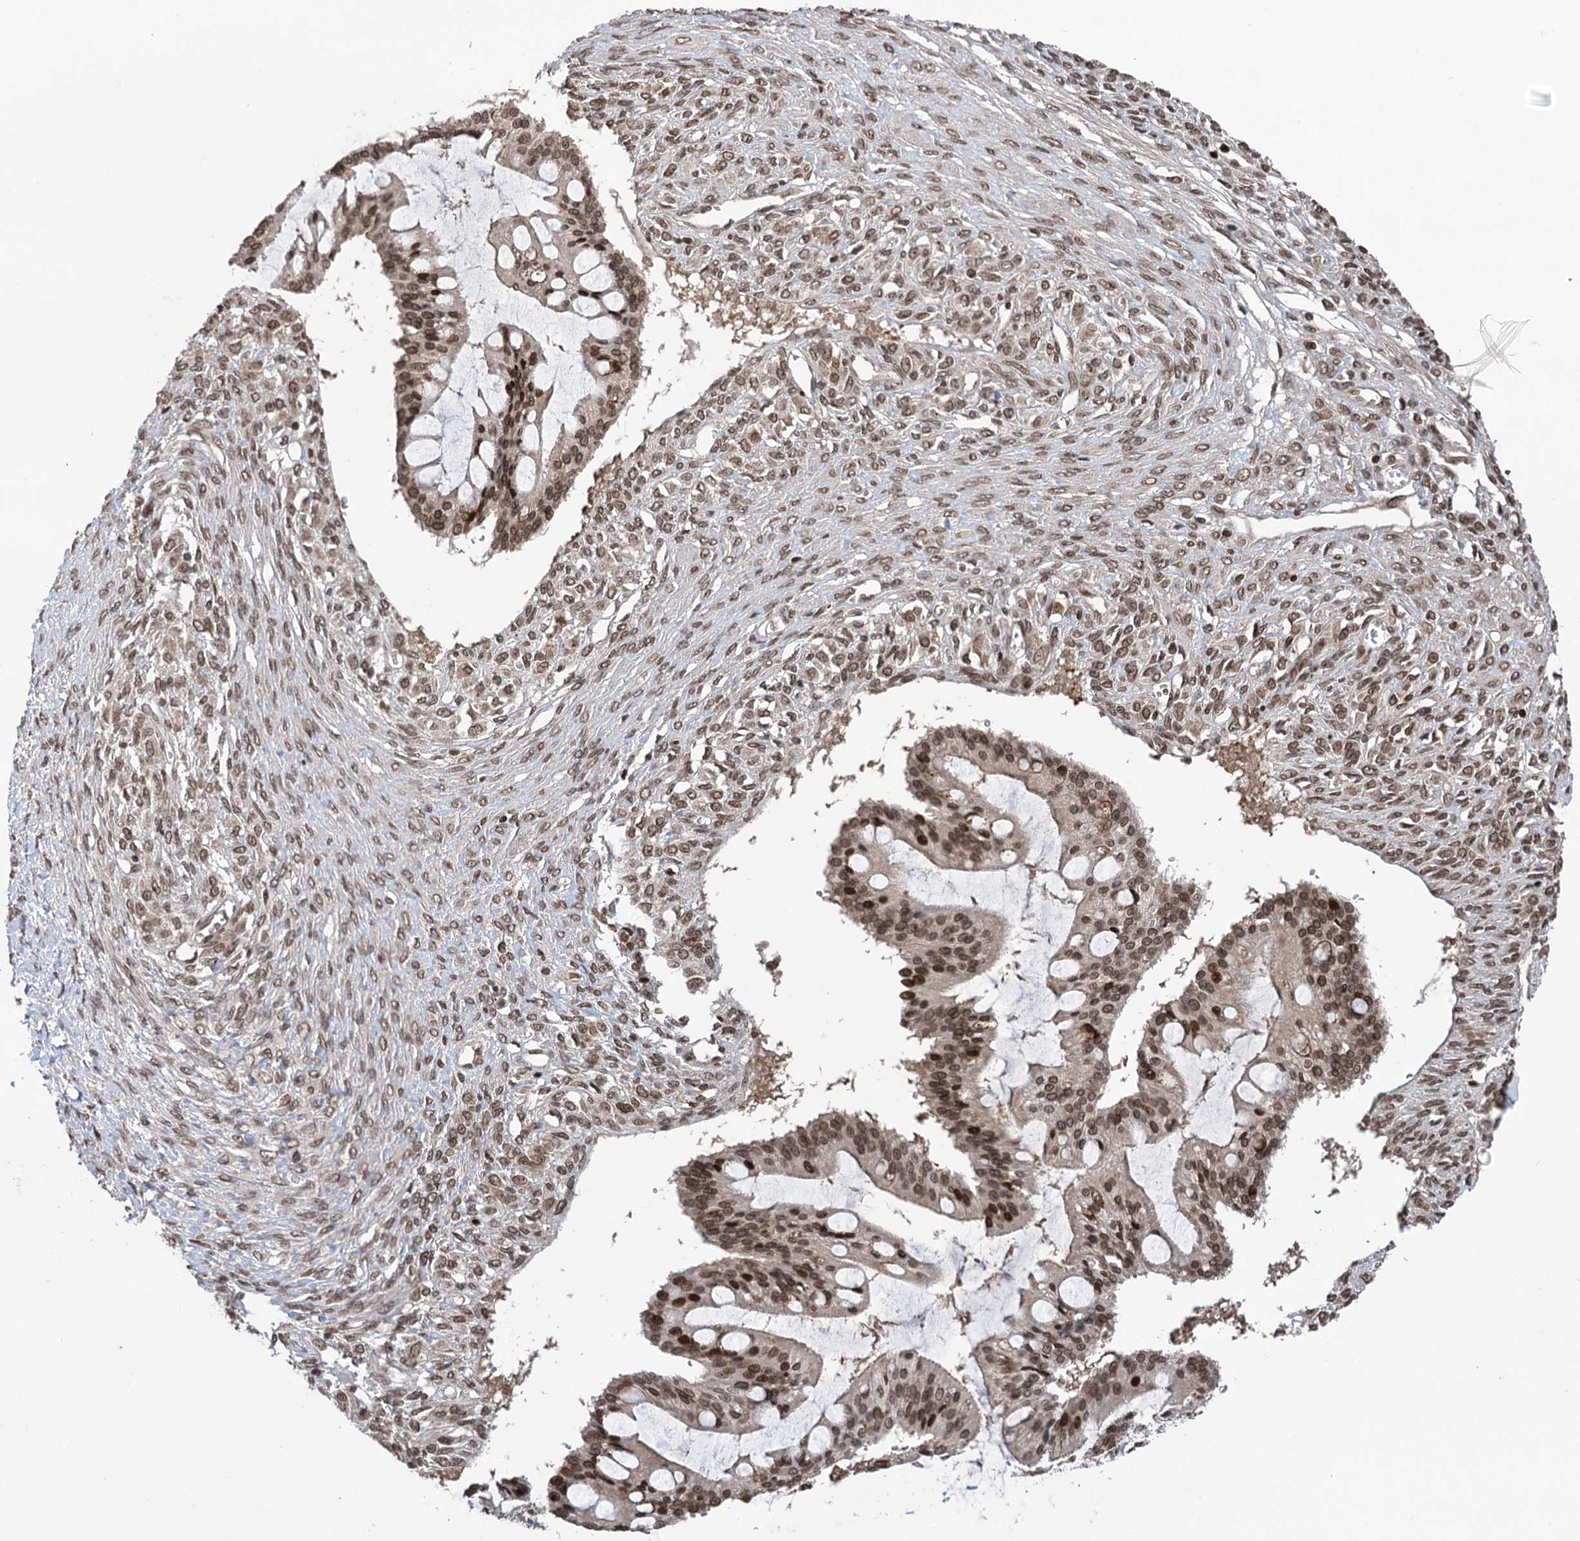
{"staining": {"intensity": "moderate", "quantity": ">75%", "location": "nuclear"}, "tissue": "ovarian cancer", "cell_type": "Tumor cells", "image_type": "cancer", "snomed": [{"axis": "morphology", "description": "Cystadenocarcinoma, mucinous, NOS"}, {"axis": "topography", "description": "Ovary"}], "caption": "A brown stain shows moderate nuclear positivity of a protein in ovarian mucinous cystadenocarcinoma tumor cells.", "gene": "CCDC77", "patient": {"sex": "female", "age": 73}}